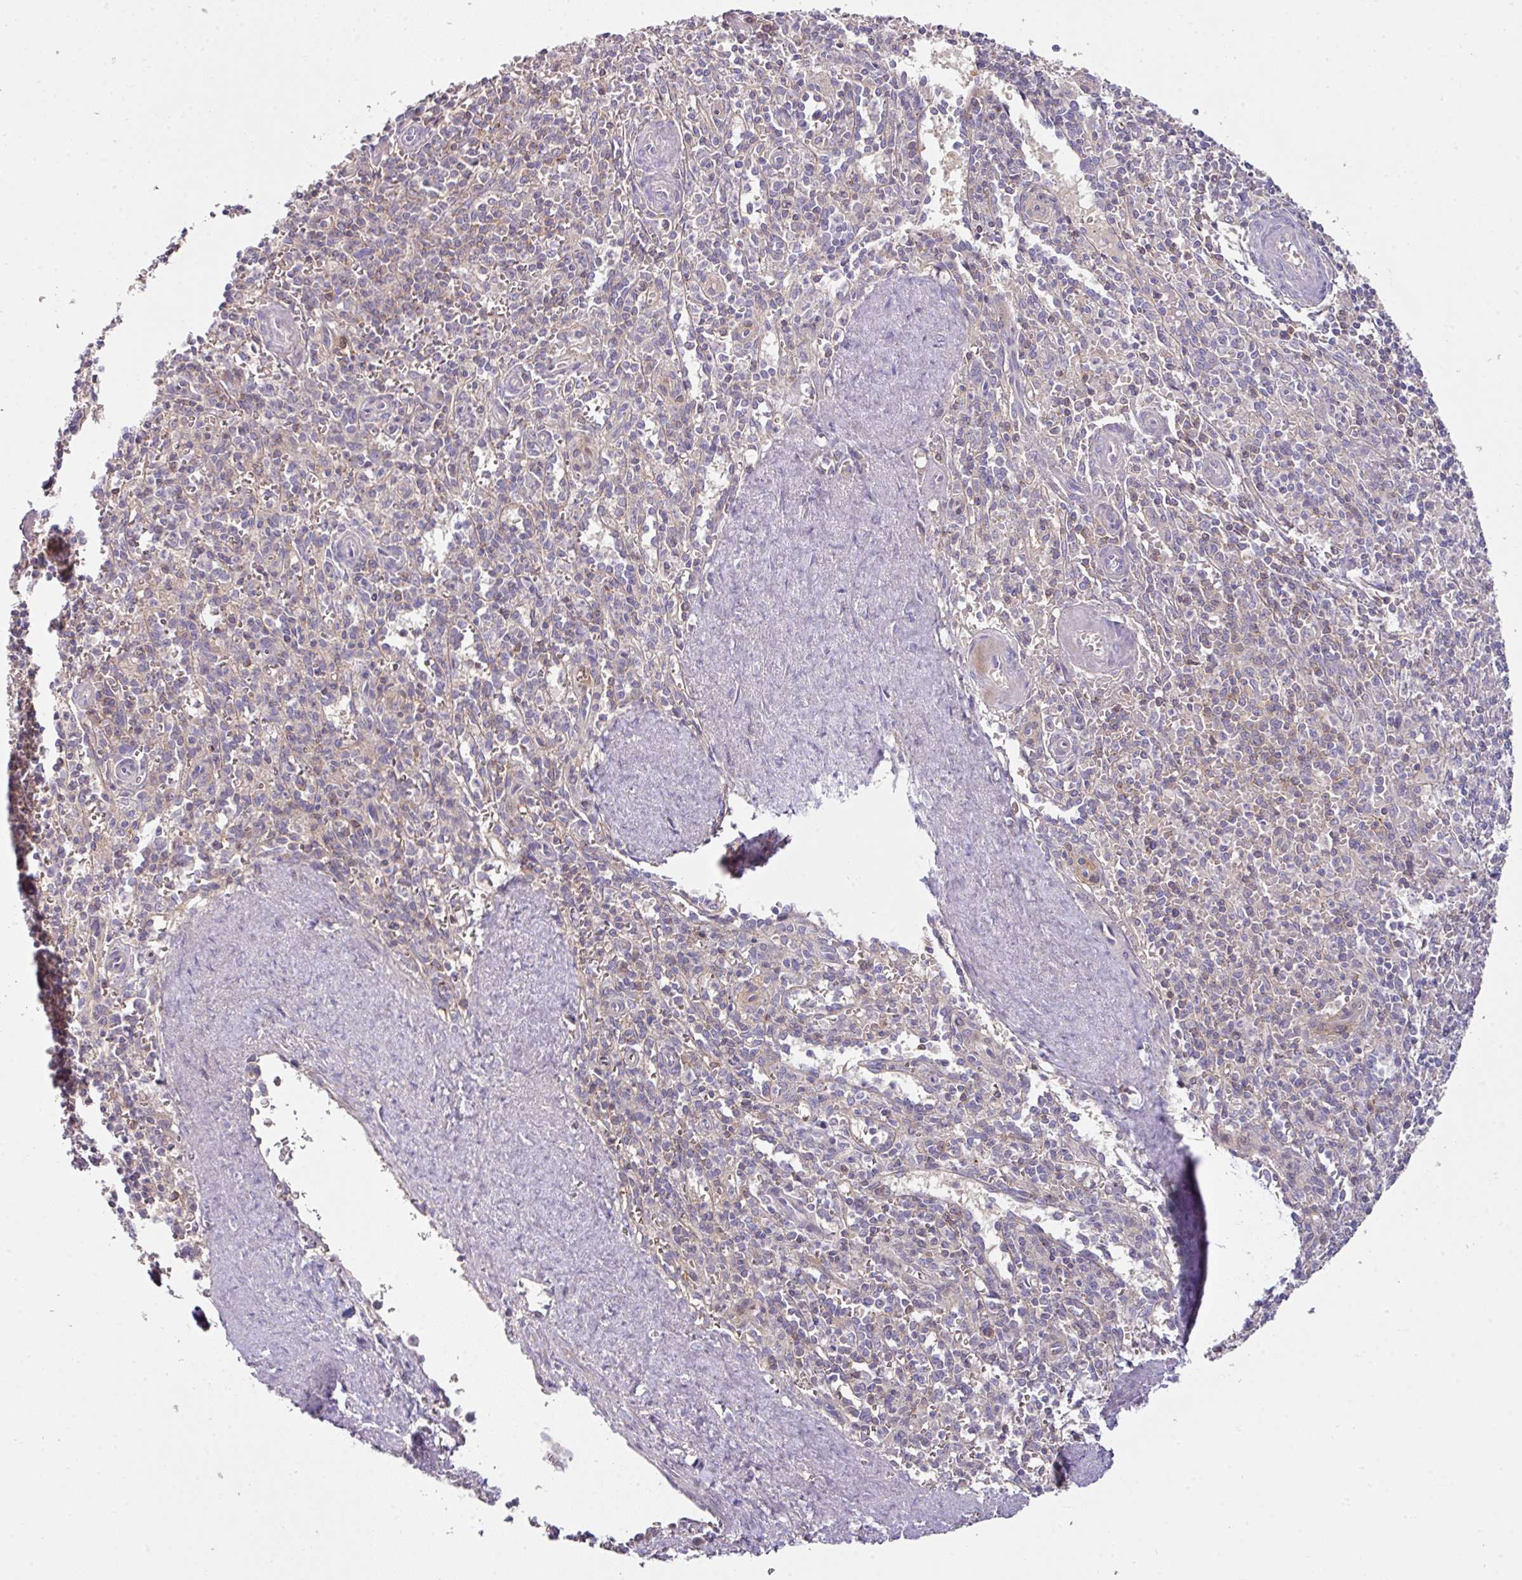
{"staining": {"intensity": "negative", "quantity": "none", "location": "none"}, "tissue": "spleen", "cell_type": "Cells in red pulp", "image_type": "normal", "snomed": [{"axis": "morphology", "description": "Normal tissue, NOS"}, {"axis": "topography", "description": "Spleen"}], "caption": "IHC photomicrograph of unremarkable spleen: spleen stained with DAB exhibits no significant protein expression in cells in red pulp. Brightfield microscopy of immunohistochemistry (IHC) stained with DAB (brown) and hematoxylin (blue), captured at high magnification.", "gene": "SLAMF6", "patient": {"sex": "female", "age": 70}}